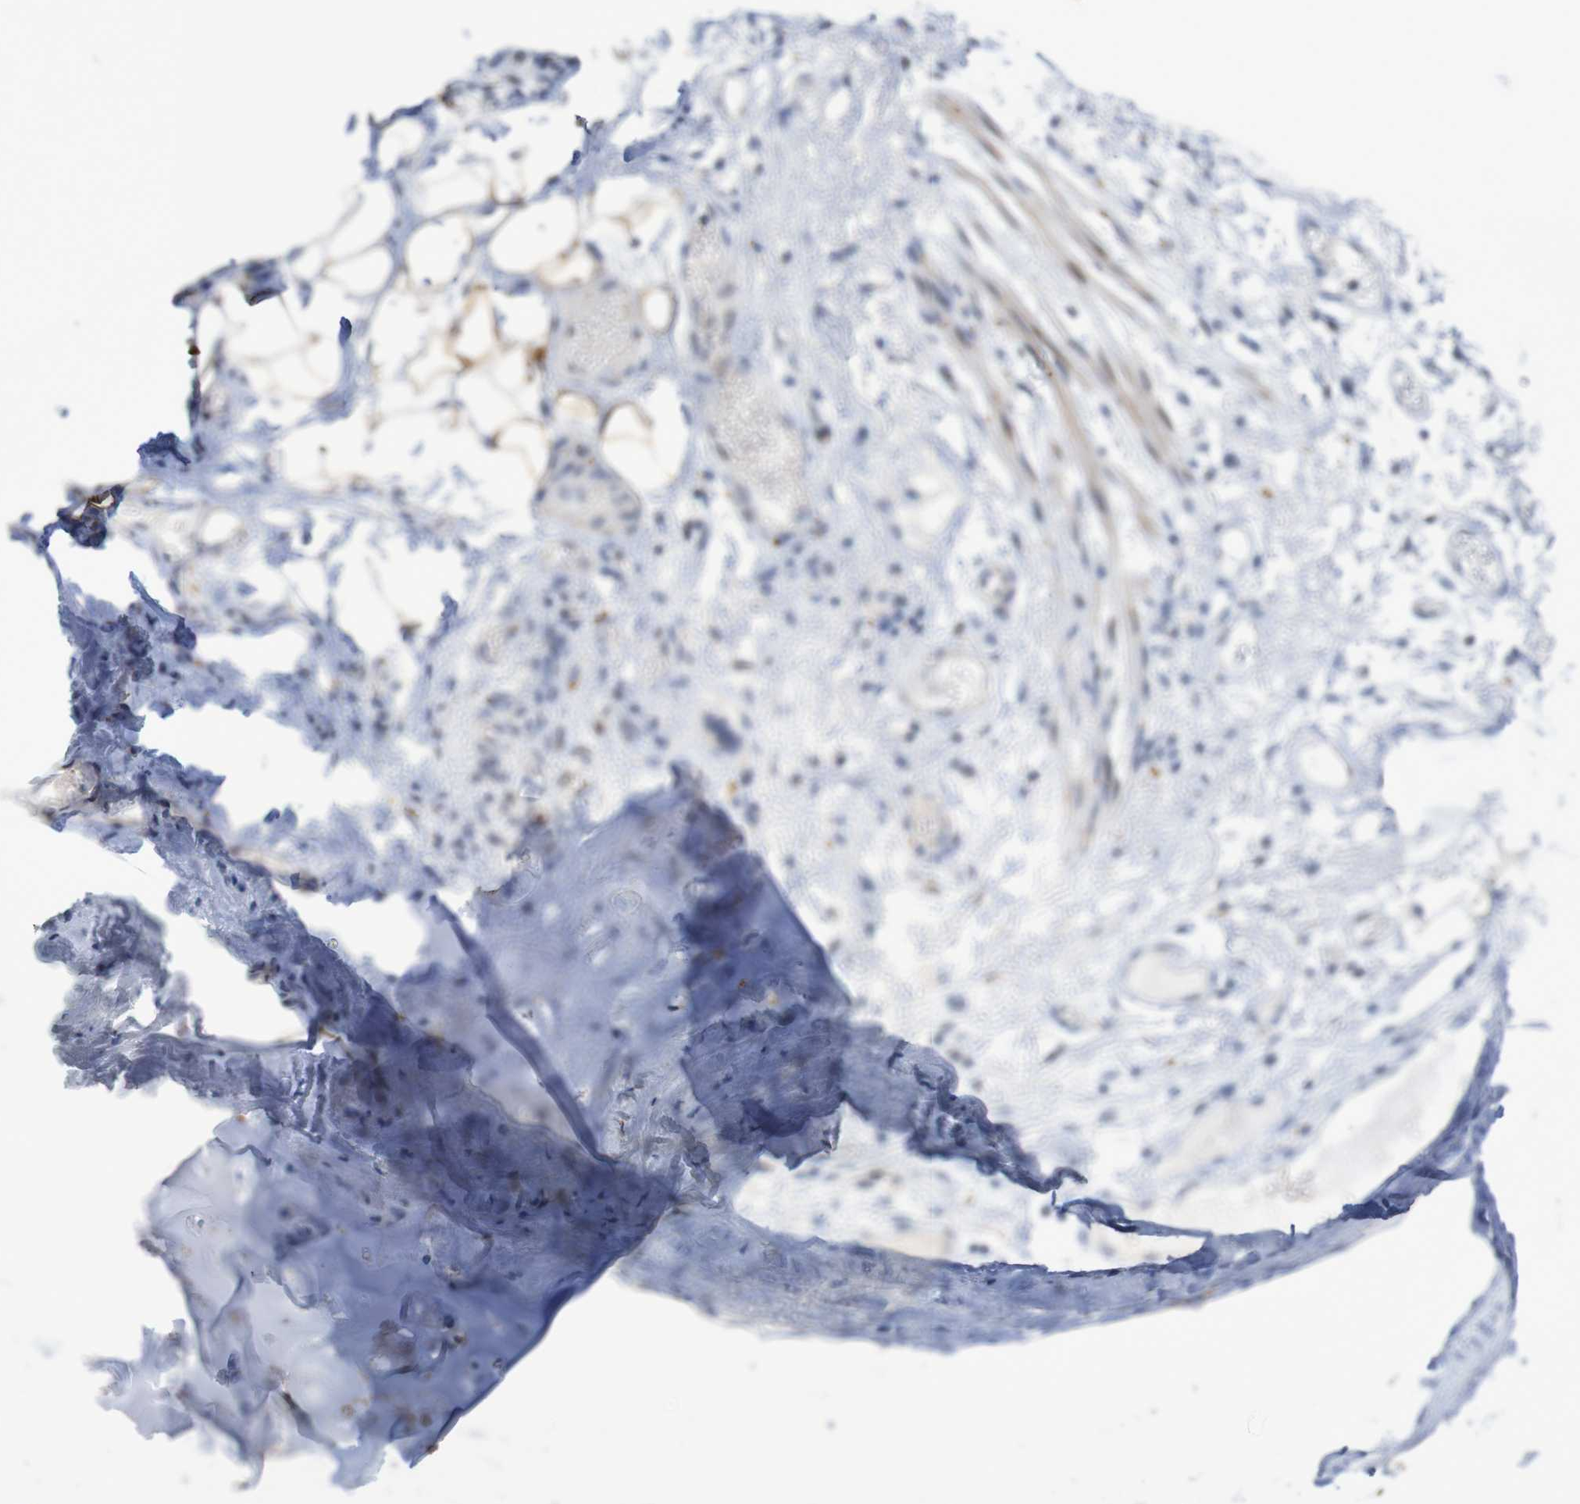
{"staining": {"intensity": "moderate", "quantity": "<25%", "location": "cytoplasmic/membranous"}, "tissue": "adipose tissue", "cell_type": "Adipocytes", "image_type": "normal", "snomed": [{"axis": "morphology", "description": "Normal tissue, NOS"}, {"axis": "topography", "description": "Cartilage tissue"}, {"axis": "topography", "description": "Bronchus"}], "caption": "Adipocytes reveal low levels of moderate cytoplasmic/membranous expression in approximately <25% of cells in normal adipose tissue. The staining is performed using DAB brown chromogen to label protein expression. The nuclei are counter-stained blue using hematoxylin.", "gene": "FBP1", "patient": {"sex": "female", "age": 73}}